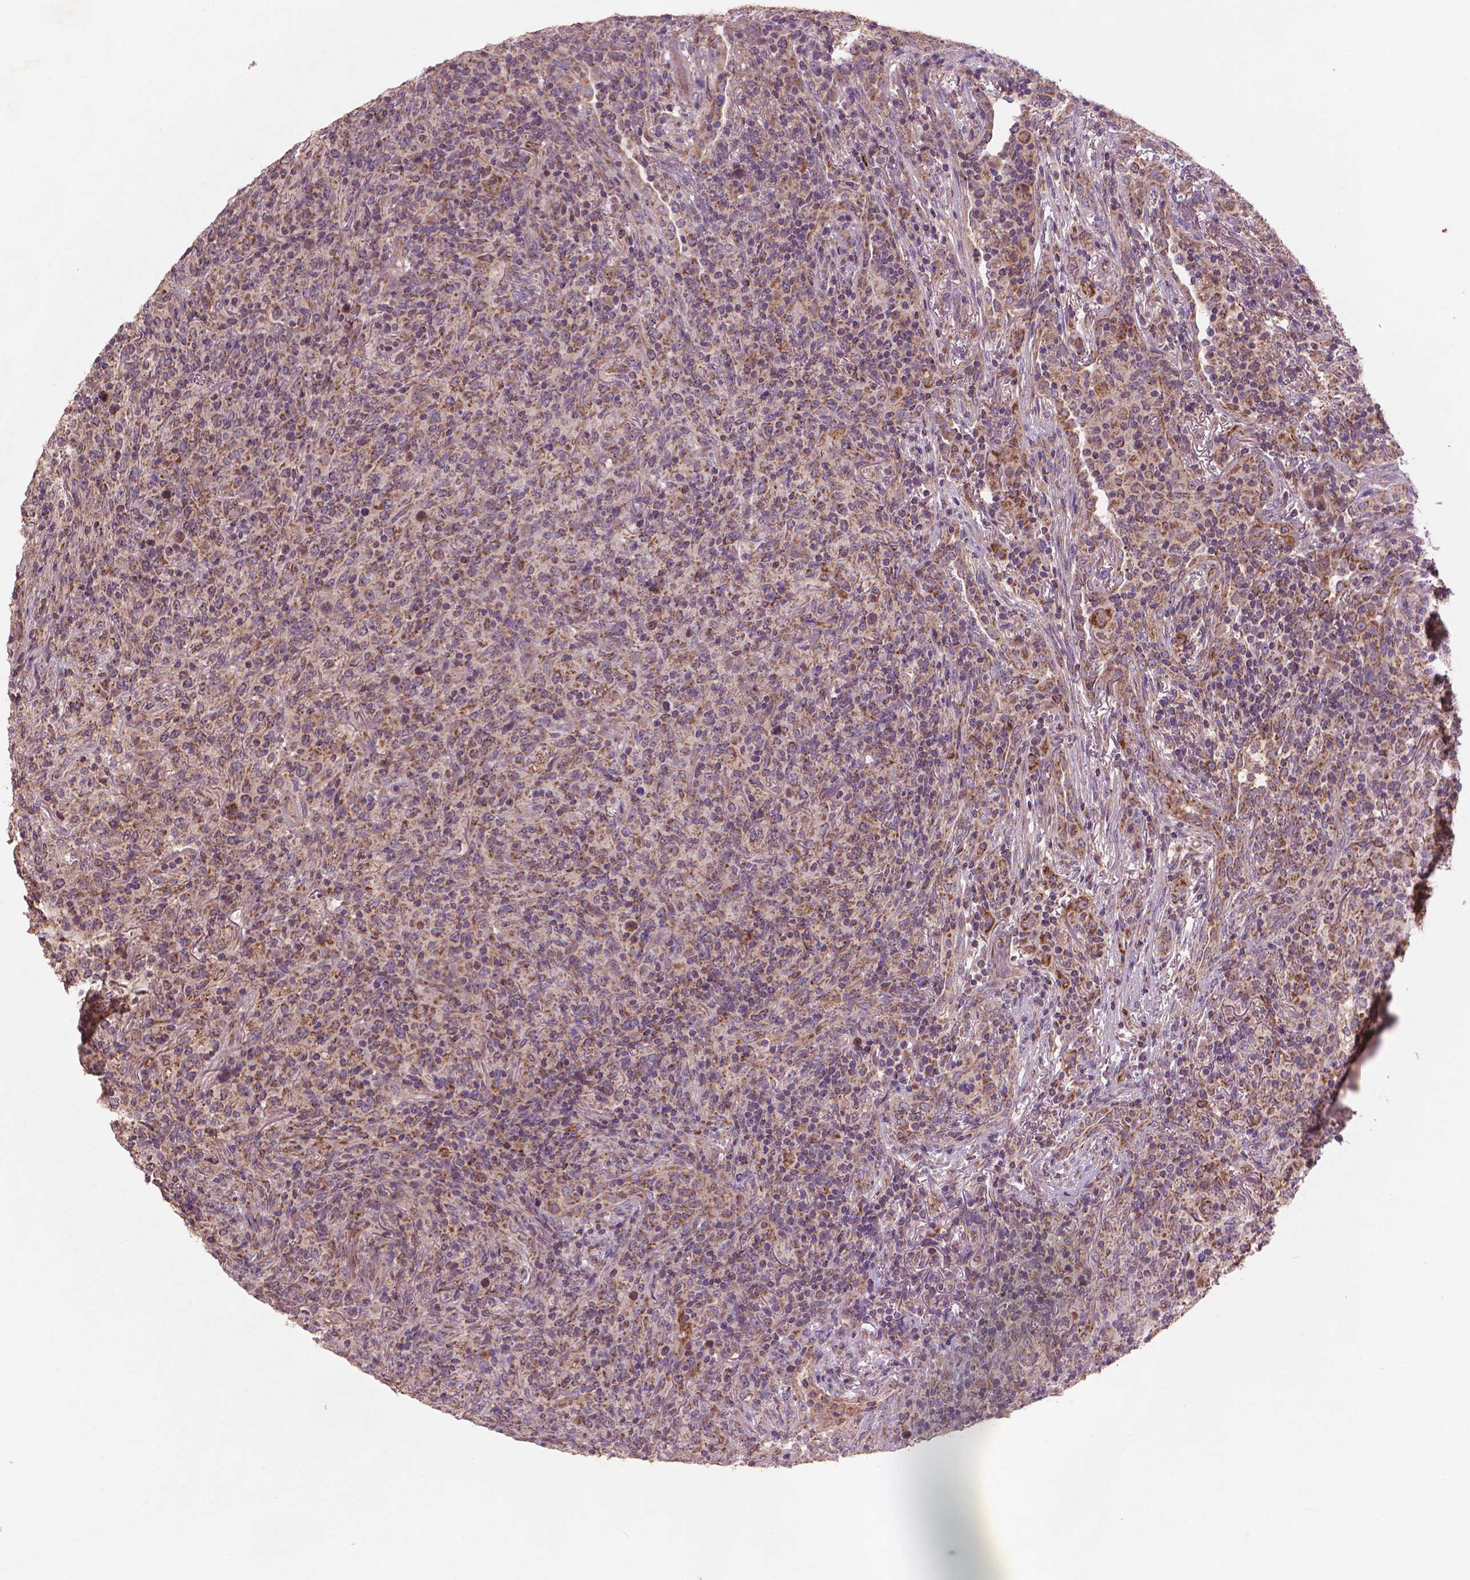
{"staining": {"intensity": "moderate", "quantity": "25%-75%", "location": "cytoplasmic/membranous"}, "tissue": "lymphoma", "cell_type": "Tumor cells", "image_type": "cancer", "snomed": [{"axis": "morphology", "description": "Malignant lymphoma, non-Hodgkin's type, High grade"}, {"axis": "topography", "description": "Lung"}], "caption": "The histopathology image exhibits a brown stain indicating the presence of a protein in the cytoplasmic/membranous of tumor cells in lymphoma. (Stains: DAB (3,3'-diaminobenzidine) in brown, nuclei in blue, Microscopy: brightfield microscopy at high magnification).", "gene": "NLRX1", "patient": {"sex": "male", "age": 79}}